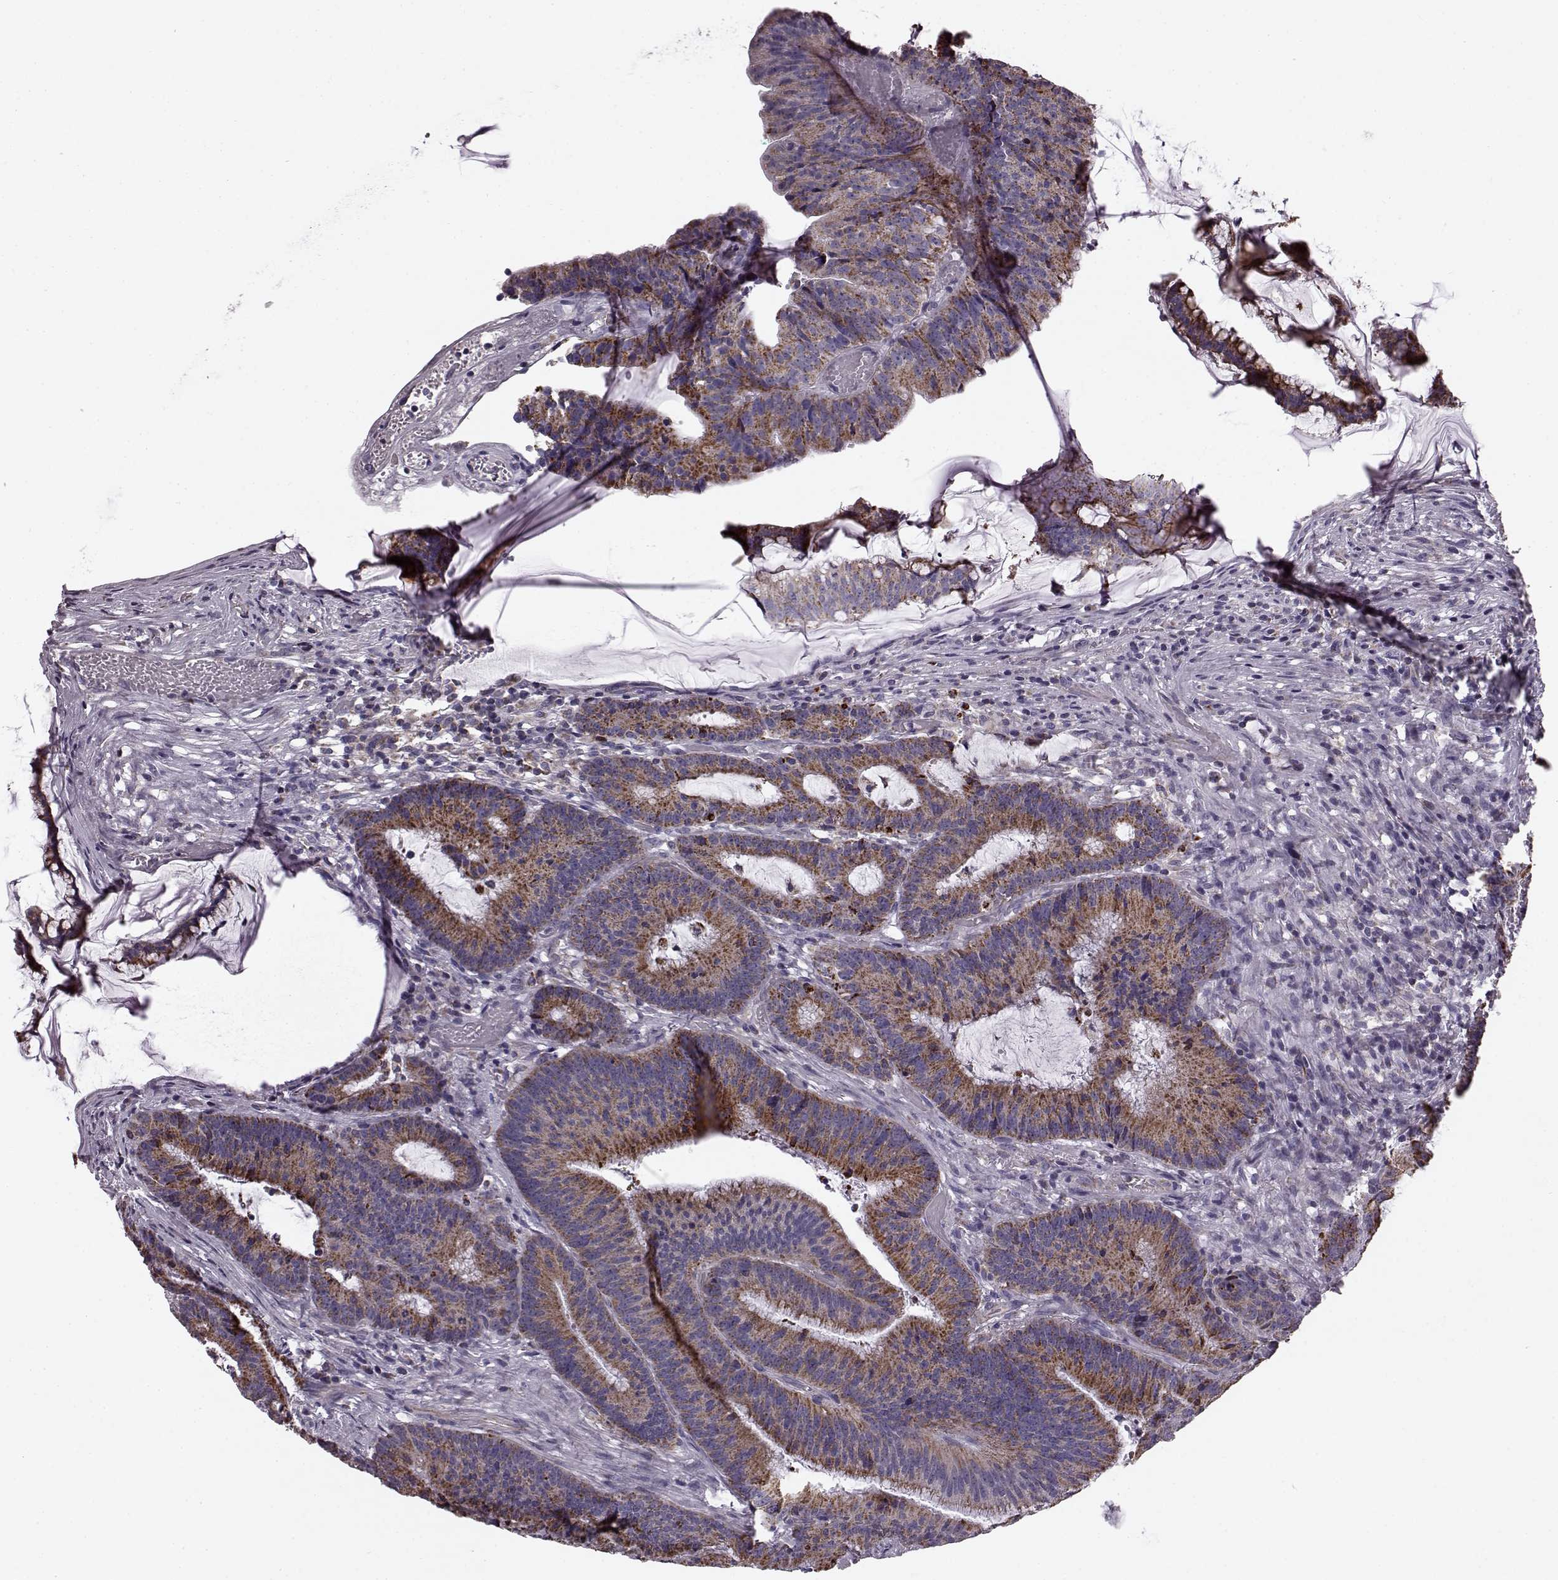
{"staining": {"intensity": "moderate", "quantity": ">75%", "location": "cytoplasmic/membranous"}, "tissue": "colorectal cancer", "cell_type": "Tumor cells", "image_type": "cancer", "snomed": [{"axis": "morphology", "description": "Adenocarcinoma, NOS"}, {"axis": "topography", "description": "Colon"}], "caption": "Tumor cells demonstrate medium levels of moderate cytoplasmic/membranous expression in about >75% of cells in human adenocarcinoma (colorectal).", "gene": "ATP5MF", "patient": {"sex": "female", "age": 78}}